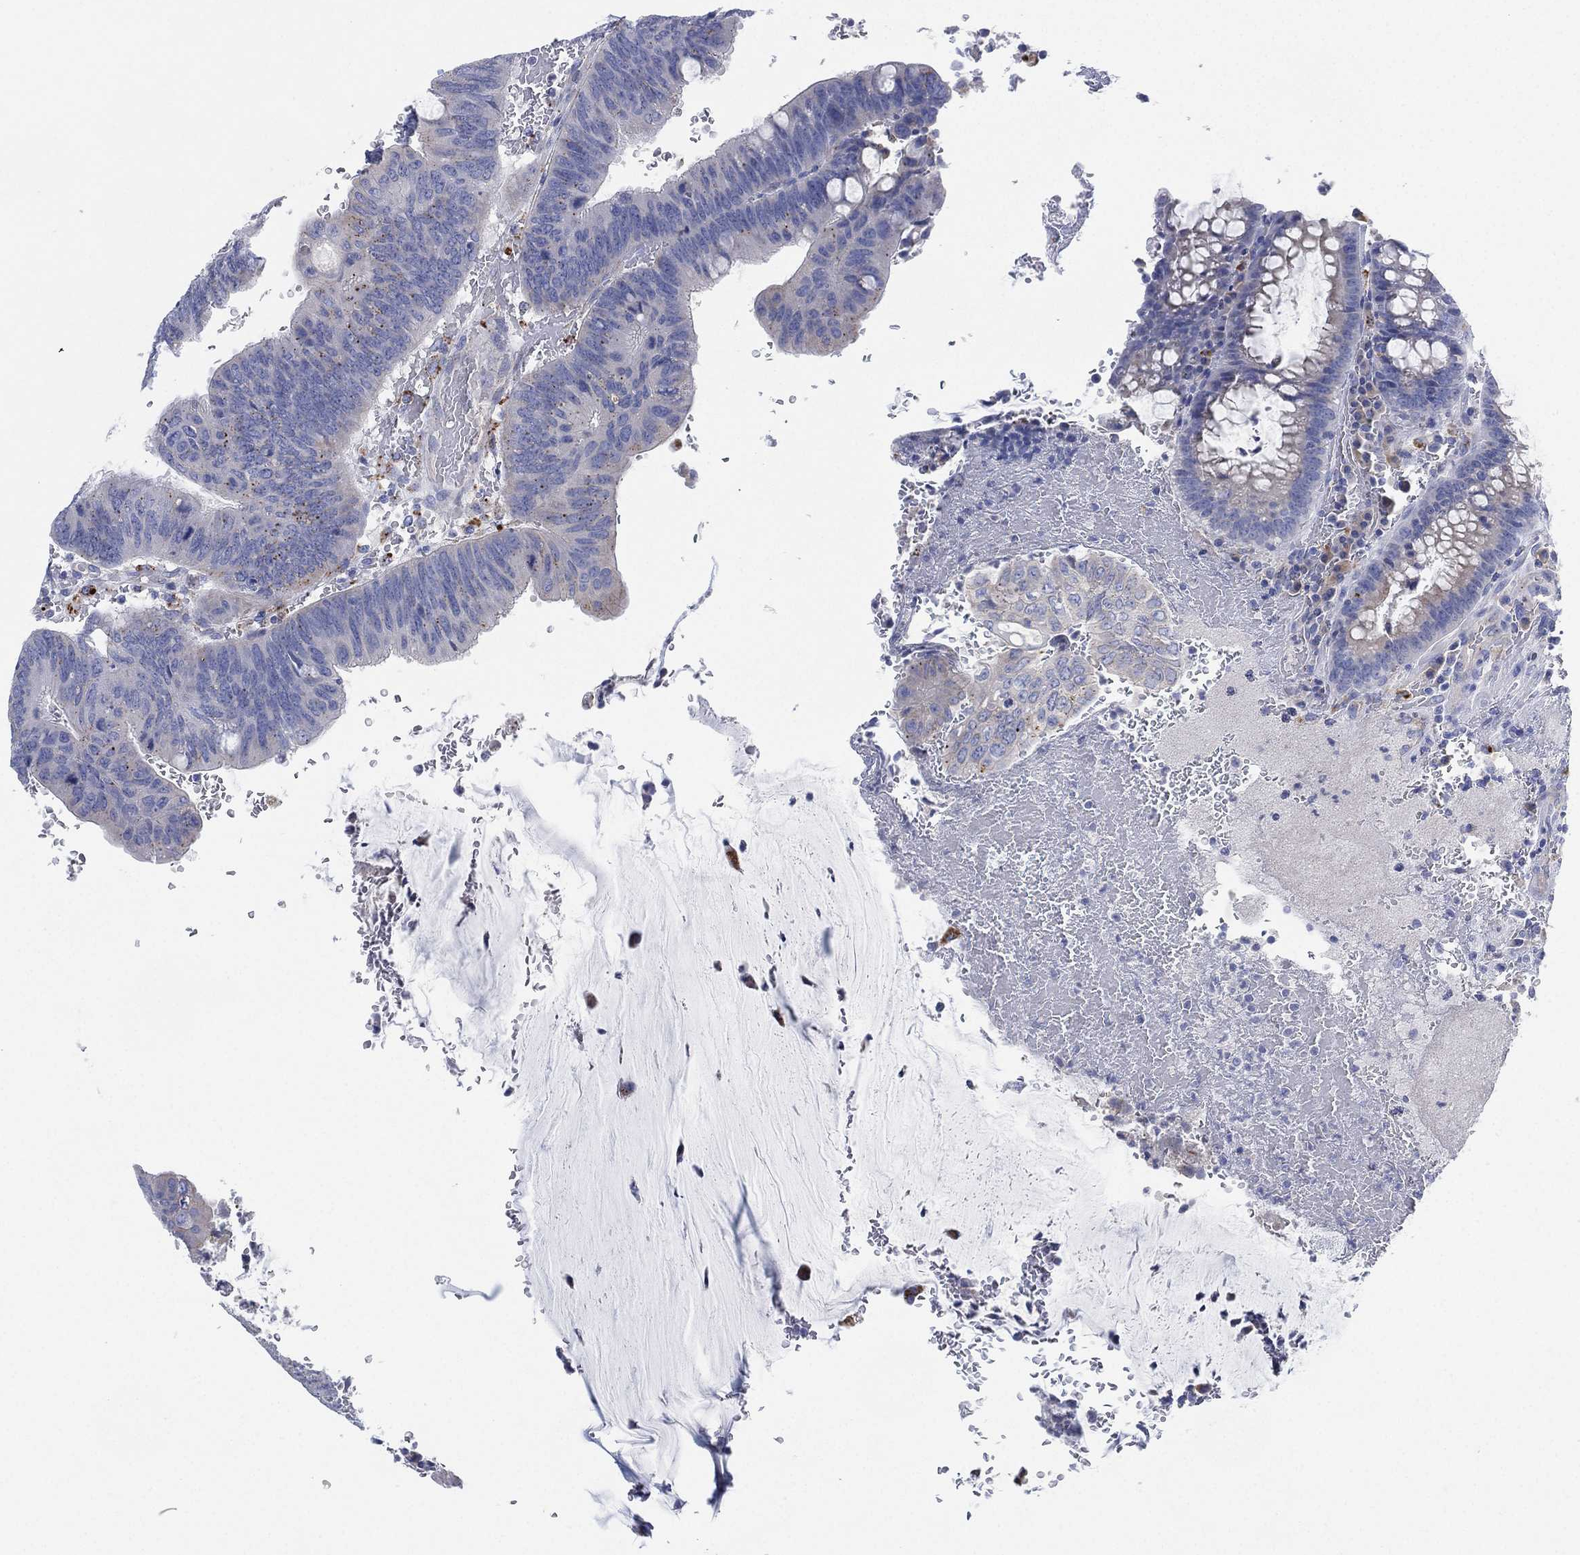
{"staining": {"intensity": "negative", "quantity": "none", "location": "none"}, "tissue": "colorectal cancer", "cell_type": "Tumor cells", "image_type": "cancer", "snomed": [{"axis": "morphology", "description": "Normal tissue, NOS"}, {"axis": "morphology", "description": "Adenocarcinoma, NOS"}, {"axis": "topography", "description": "Rectum"}], "caption": "Protein analysis of colorectal cancer demonstrates no significant staining in tumor cells.", "gene": "GALNS", "patient": {"sex": "male", "age": 92}}